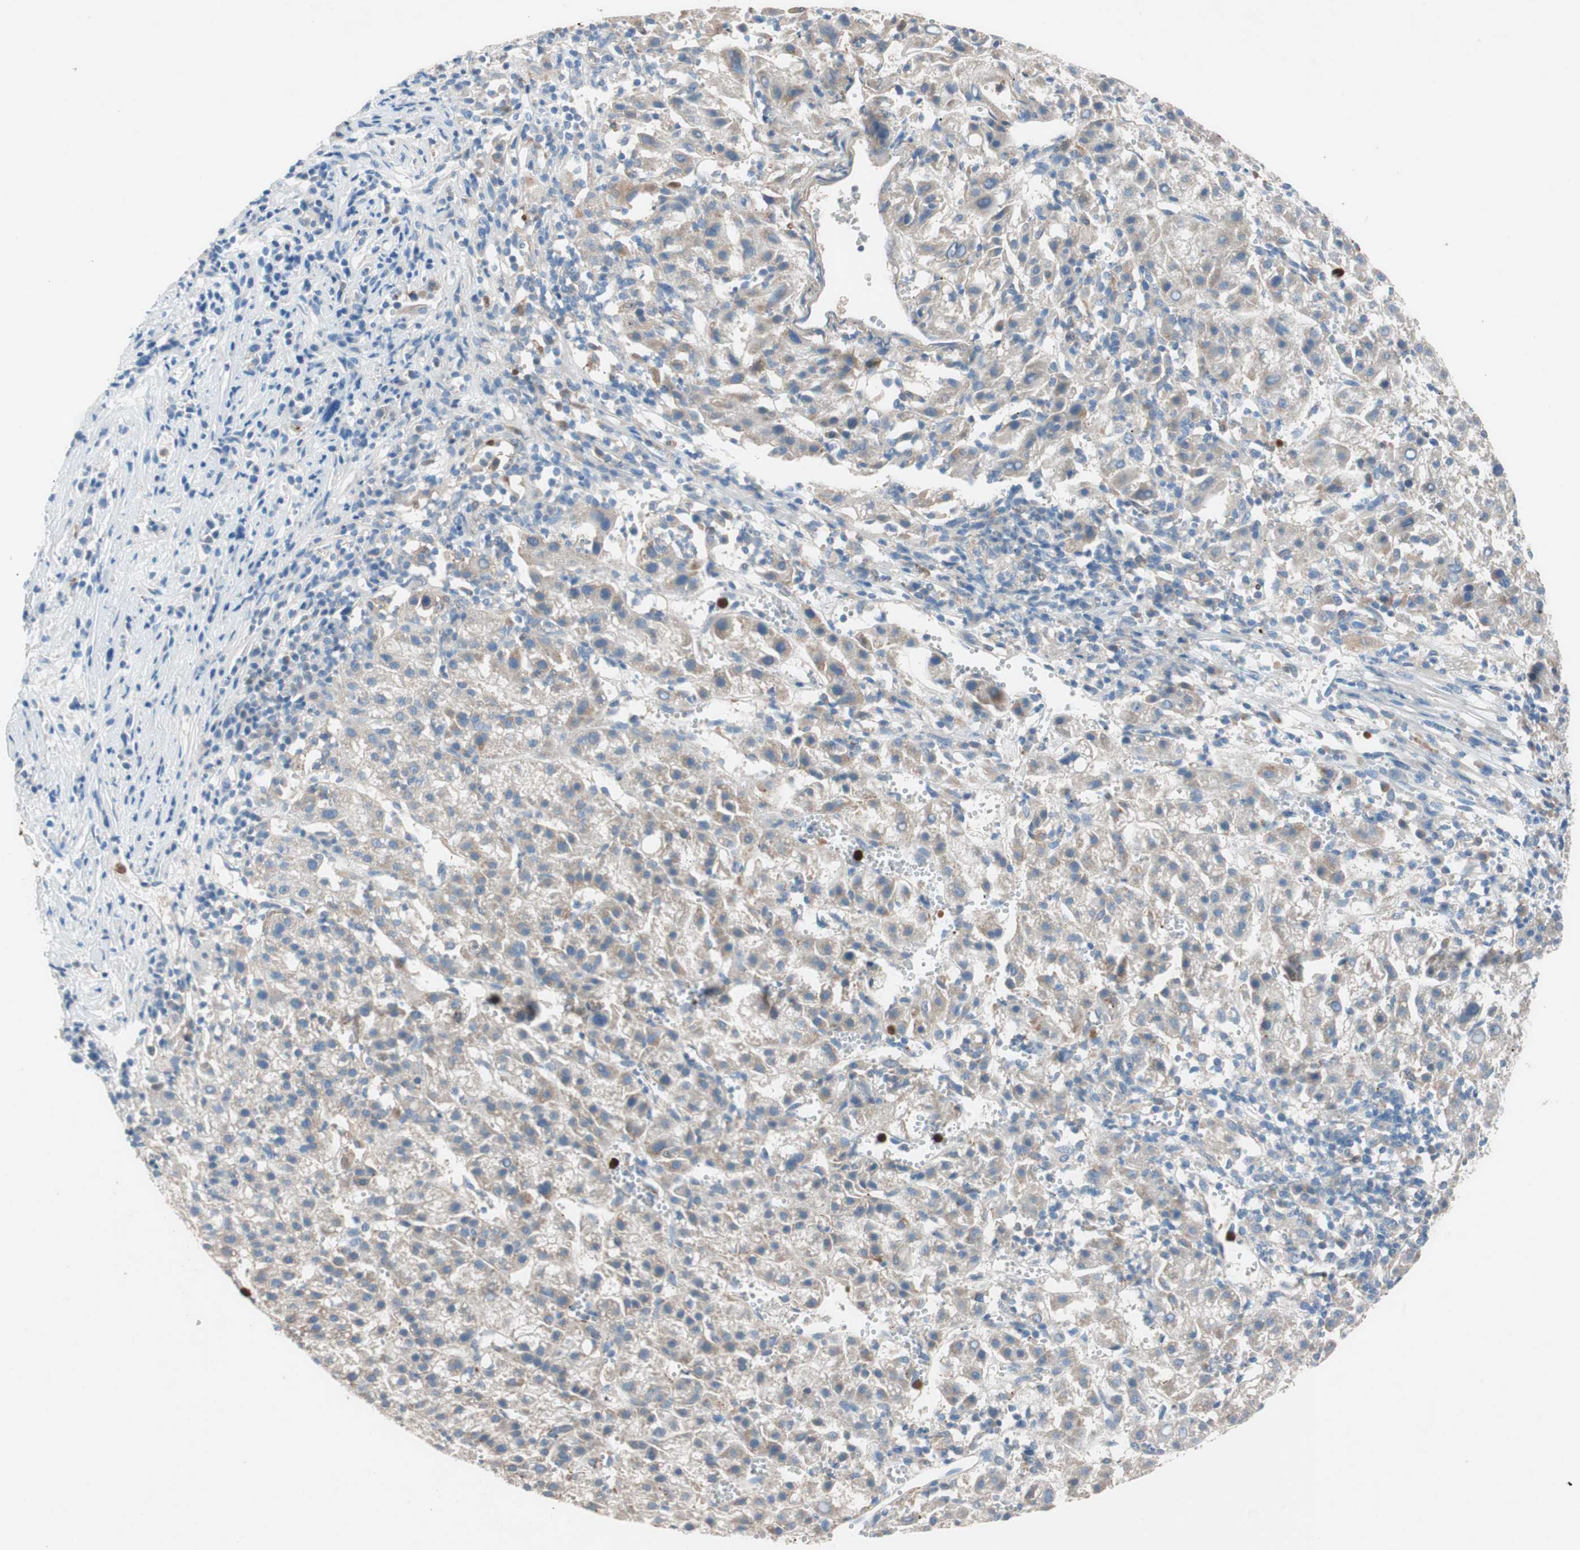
{"staining": {"intensity": "weak", "quantity": "25%-75%", "location": "cytoplasmic/membranous"}, "tissue": "liver cancer", "cell_type": "Tumor cells", "image_type": "cancer", "snomed": [{"axis": "morphology", "description": "Carcinoma, Hepatocellular, NOS"}, {"axis": "topography", "description": "Liver"}], "caption": "Liver hepatocellular carcinoma stained with DAB (3,3'-diaminobenzidine) immunohistochemistry reveals low levels of weak cytoplasmic/membranous staining in about 25%-75% of tumor cells.", "gene": "CLEC4D", "patient": {"sex": "female", "age": 58}}